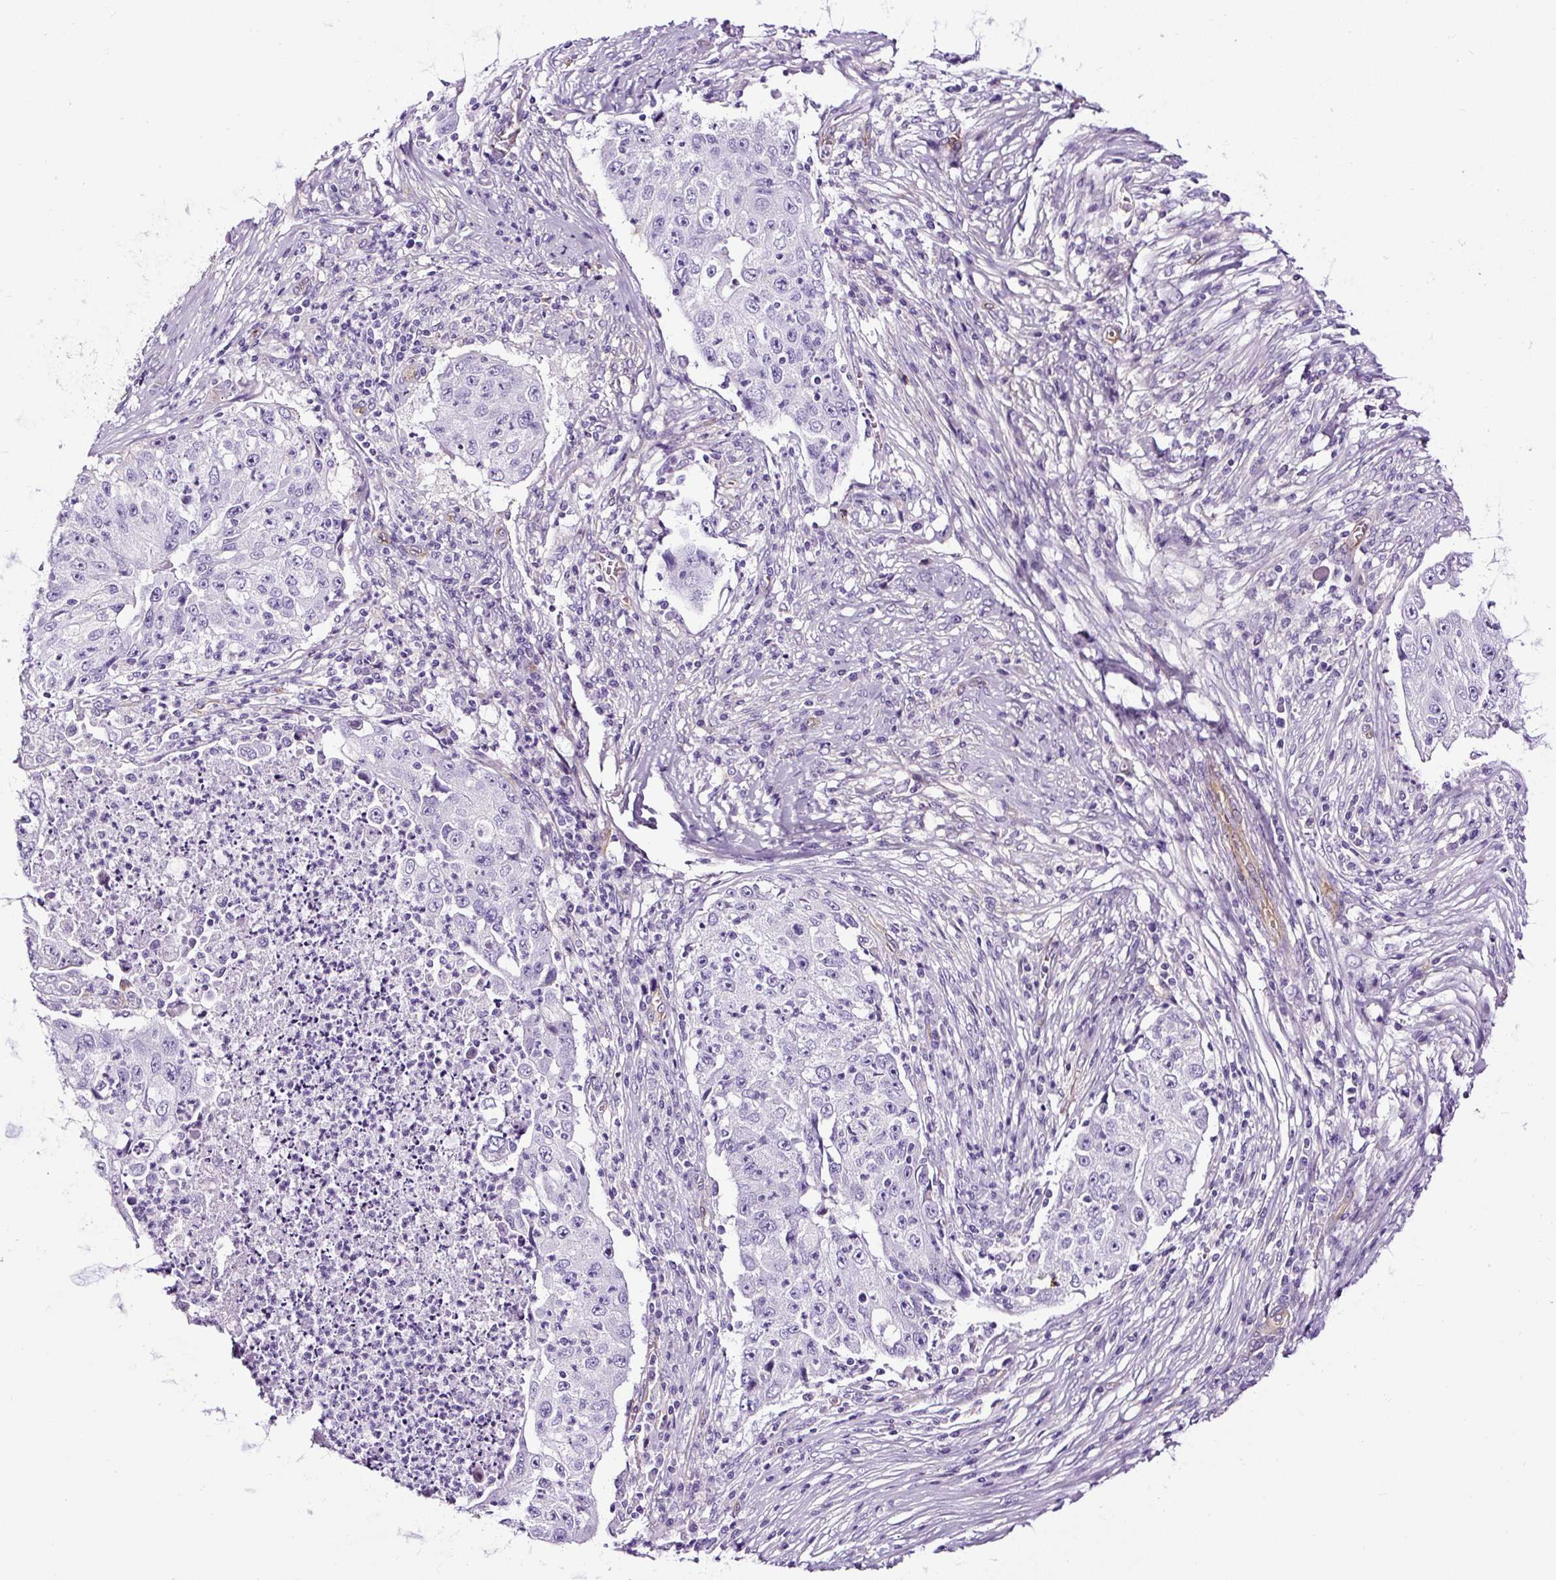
{"staining": {"intensity": "negative", "quantity": "none", "location": "none"}, "tissue": "lung cancer", "cell_type": "Tumor cells", "image_type": "cancer", "snomed": [{"axis": "morphology", "description": "Squamous cell carcinoma, NOS"}, {"axis": "topography", "description": "Lung"}], "caption": "Lung squamous cell carcinoma was stained to show a protein in brown. There is no significant staining in tumor cells. The staining is performed using DAB brown chromogen with nuclei counter-stained in using hematoxylin.", "gene": "SLC7A8", "patient": {"sex": "male", "age": 64}}